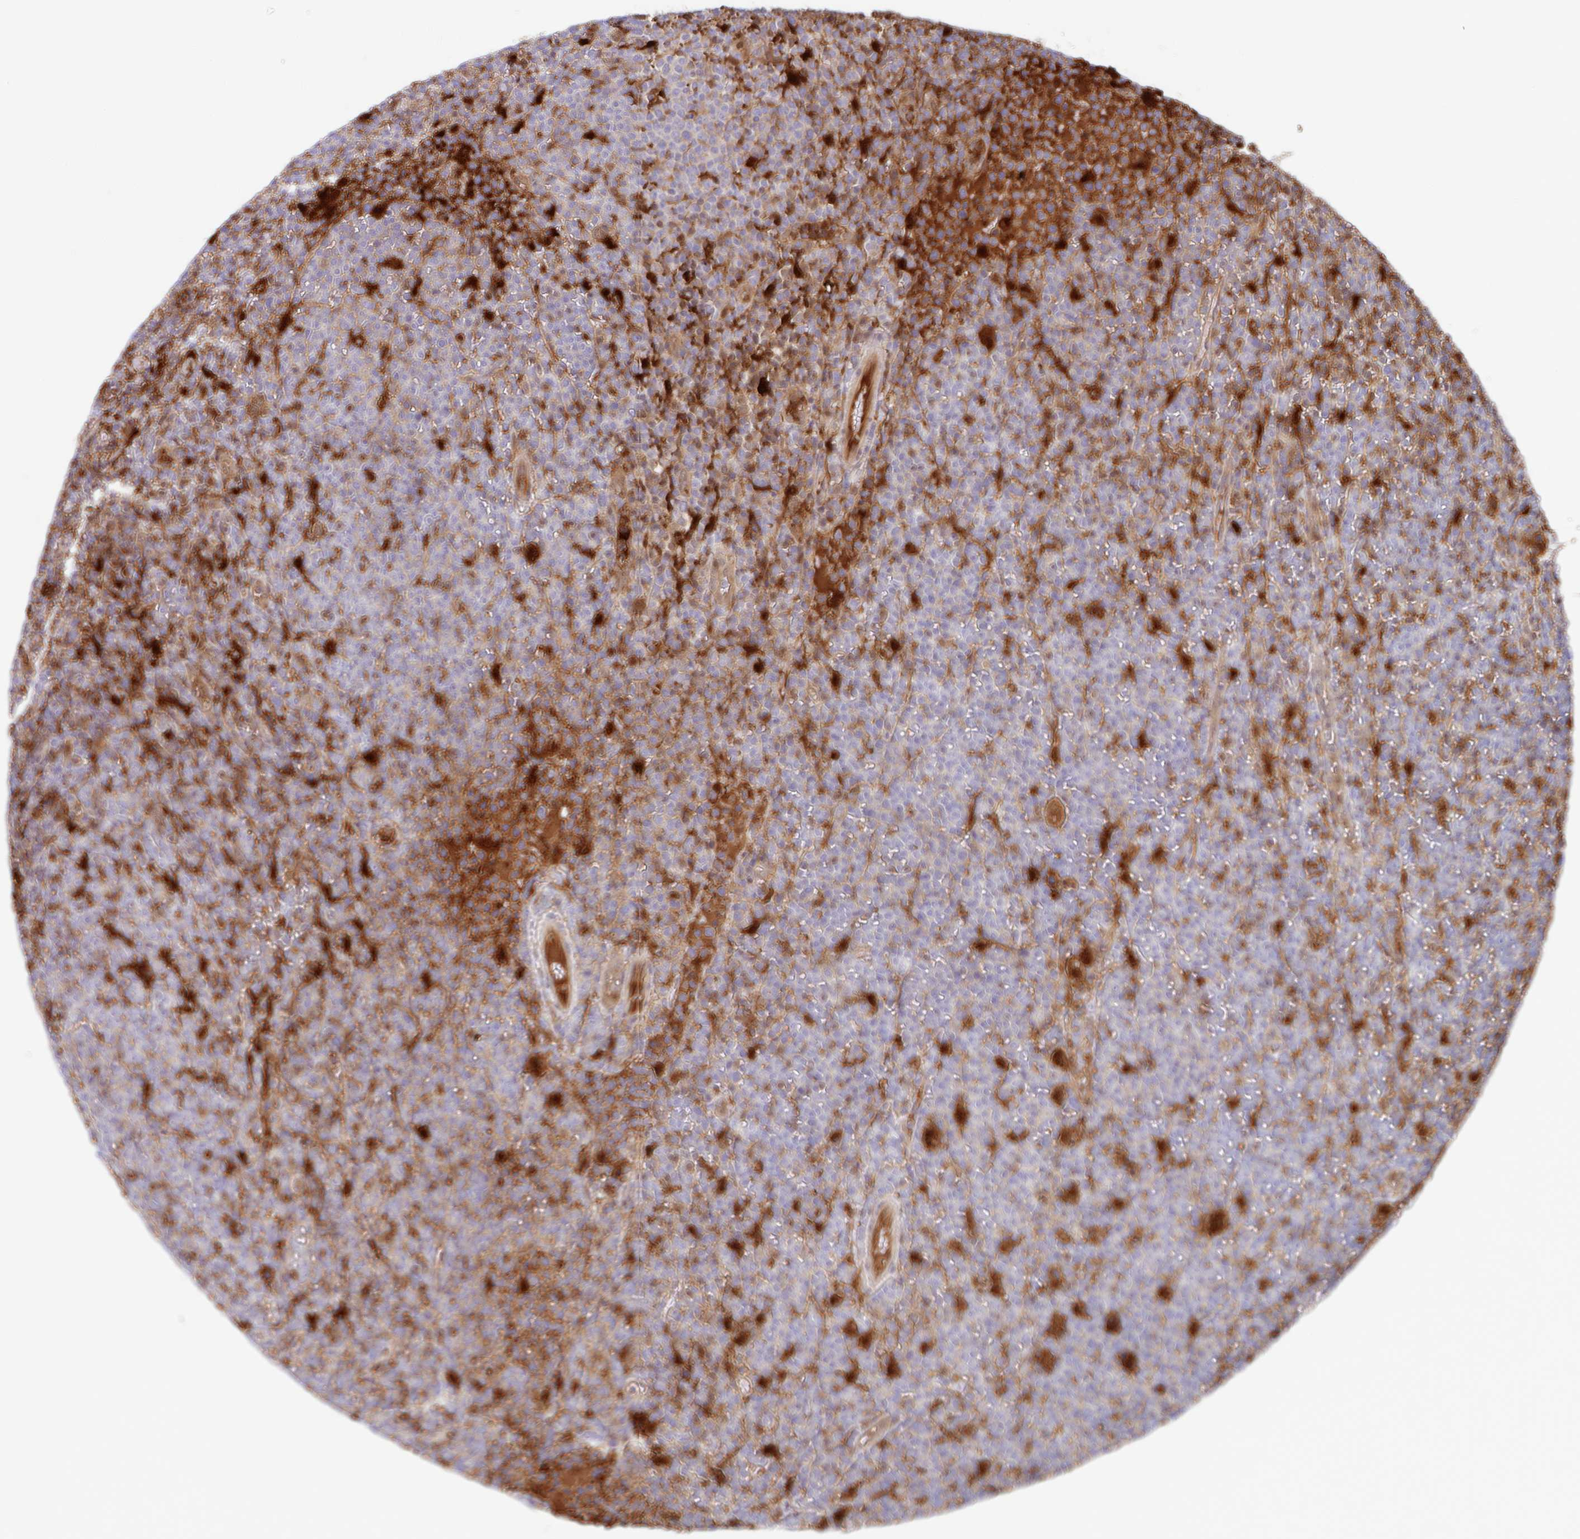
{"staining": {"intensity": "negative", "quantity": "none", "location": "none"}, "tissue": "lymphoma", "cell_type": "Tumor cells", "image_type": "cancer", "snomed": [{"axis": "morphology", "description": "Malignant lymphoma, non-Hodgkin's type, High grade"}, {"axis": "topography", "description": "Lymph node"}], "caption": "Histopathology image shows no significant protein positivity in tumor cells of lymphoma.", "gene": "BLVRA", "patient": {"sex": "male", "age": 61}}